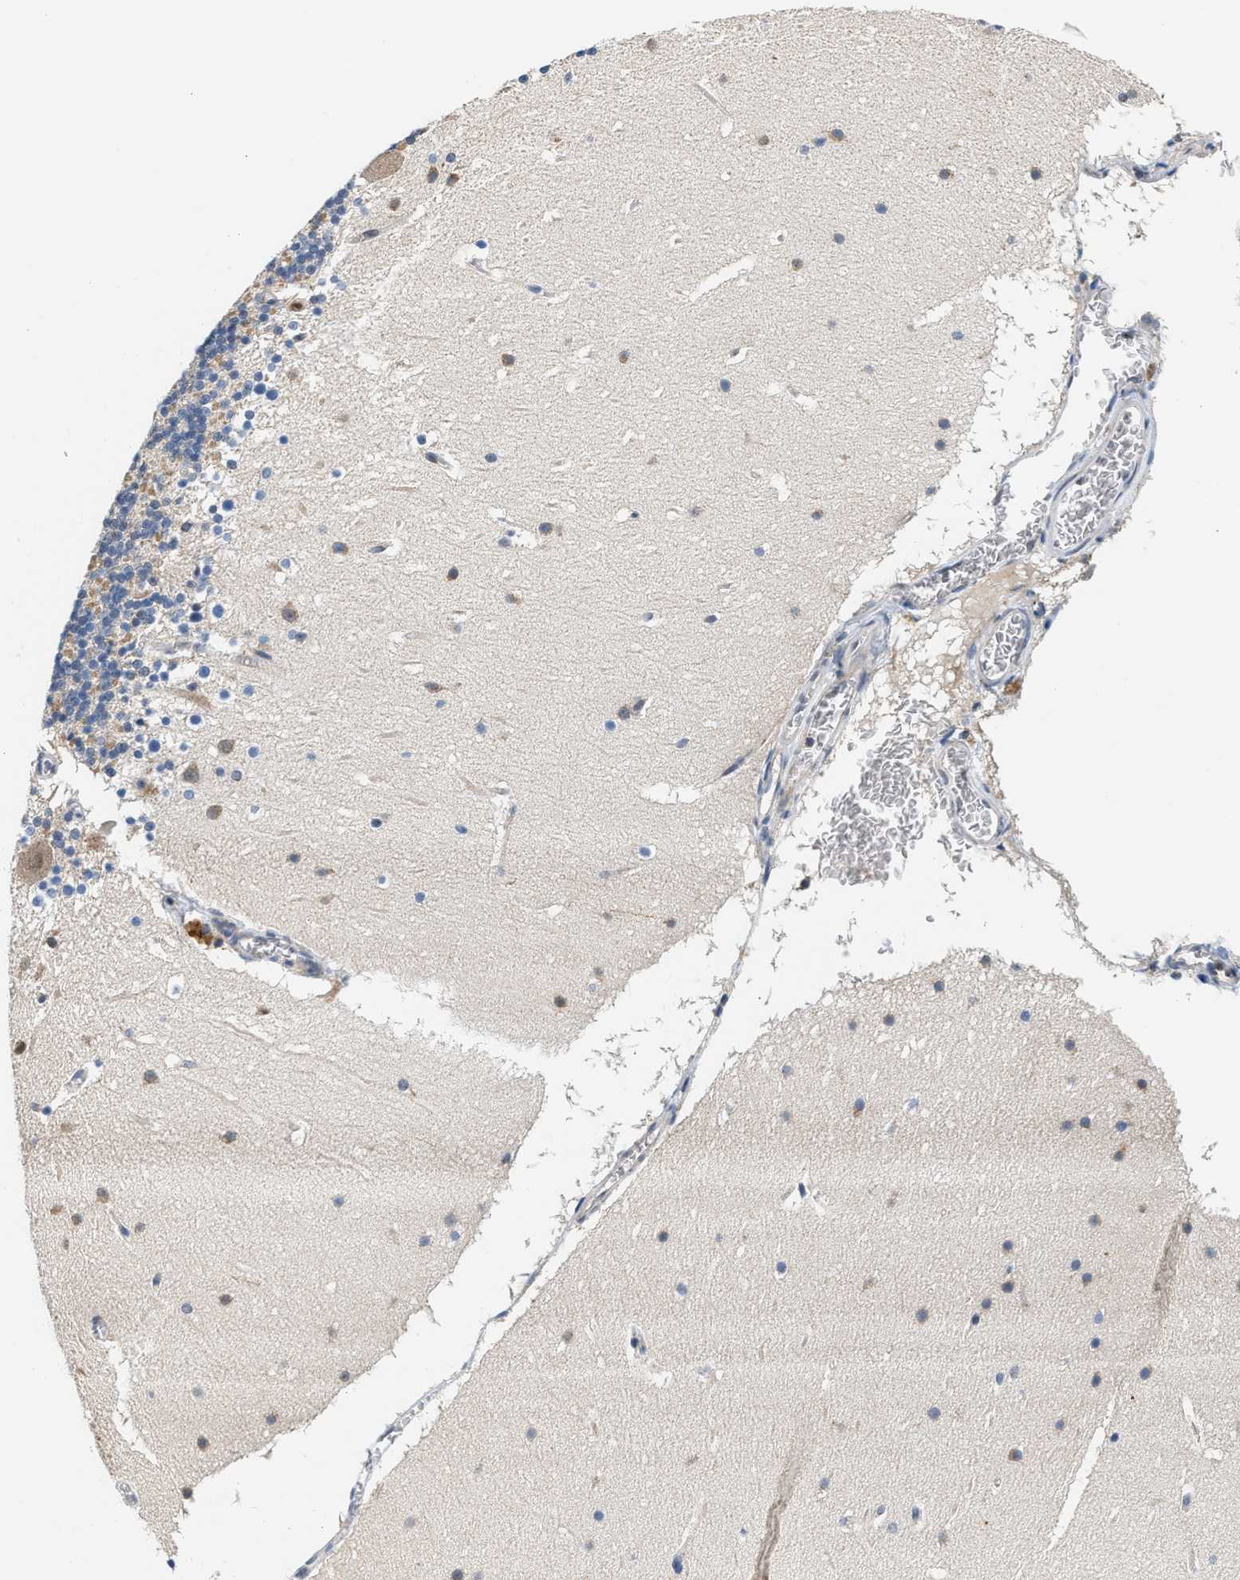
{"staining": {"intensity": "negative", "quantity": "none", "location": "none"}, "tissue": "cerebellum", "cell_type": "Cells in granular layer", "image_type": "normal", "snomed": [{"axis": "morphology", "description": "Normal tissue, NOS"}, {"axis": "topography", "description": "Cerebellum"}], "caption": "Immunohistochemistry photomicrograph of unremarkable cerebellum: cerebellum stained with DAB (3,3'-diaminobenzidine) exhibits no significant protein staining in cells in granular layer.", "gene": "KCNMB2", "patient": {"sex": "male", "age": 45}}